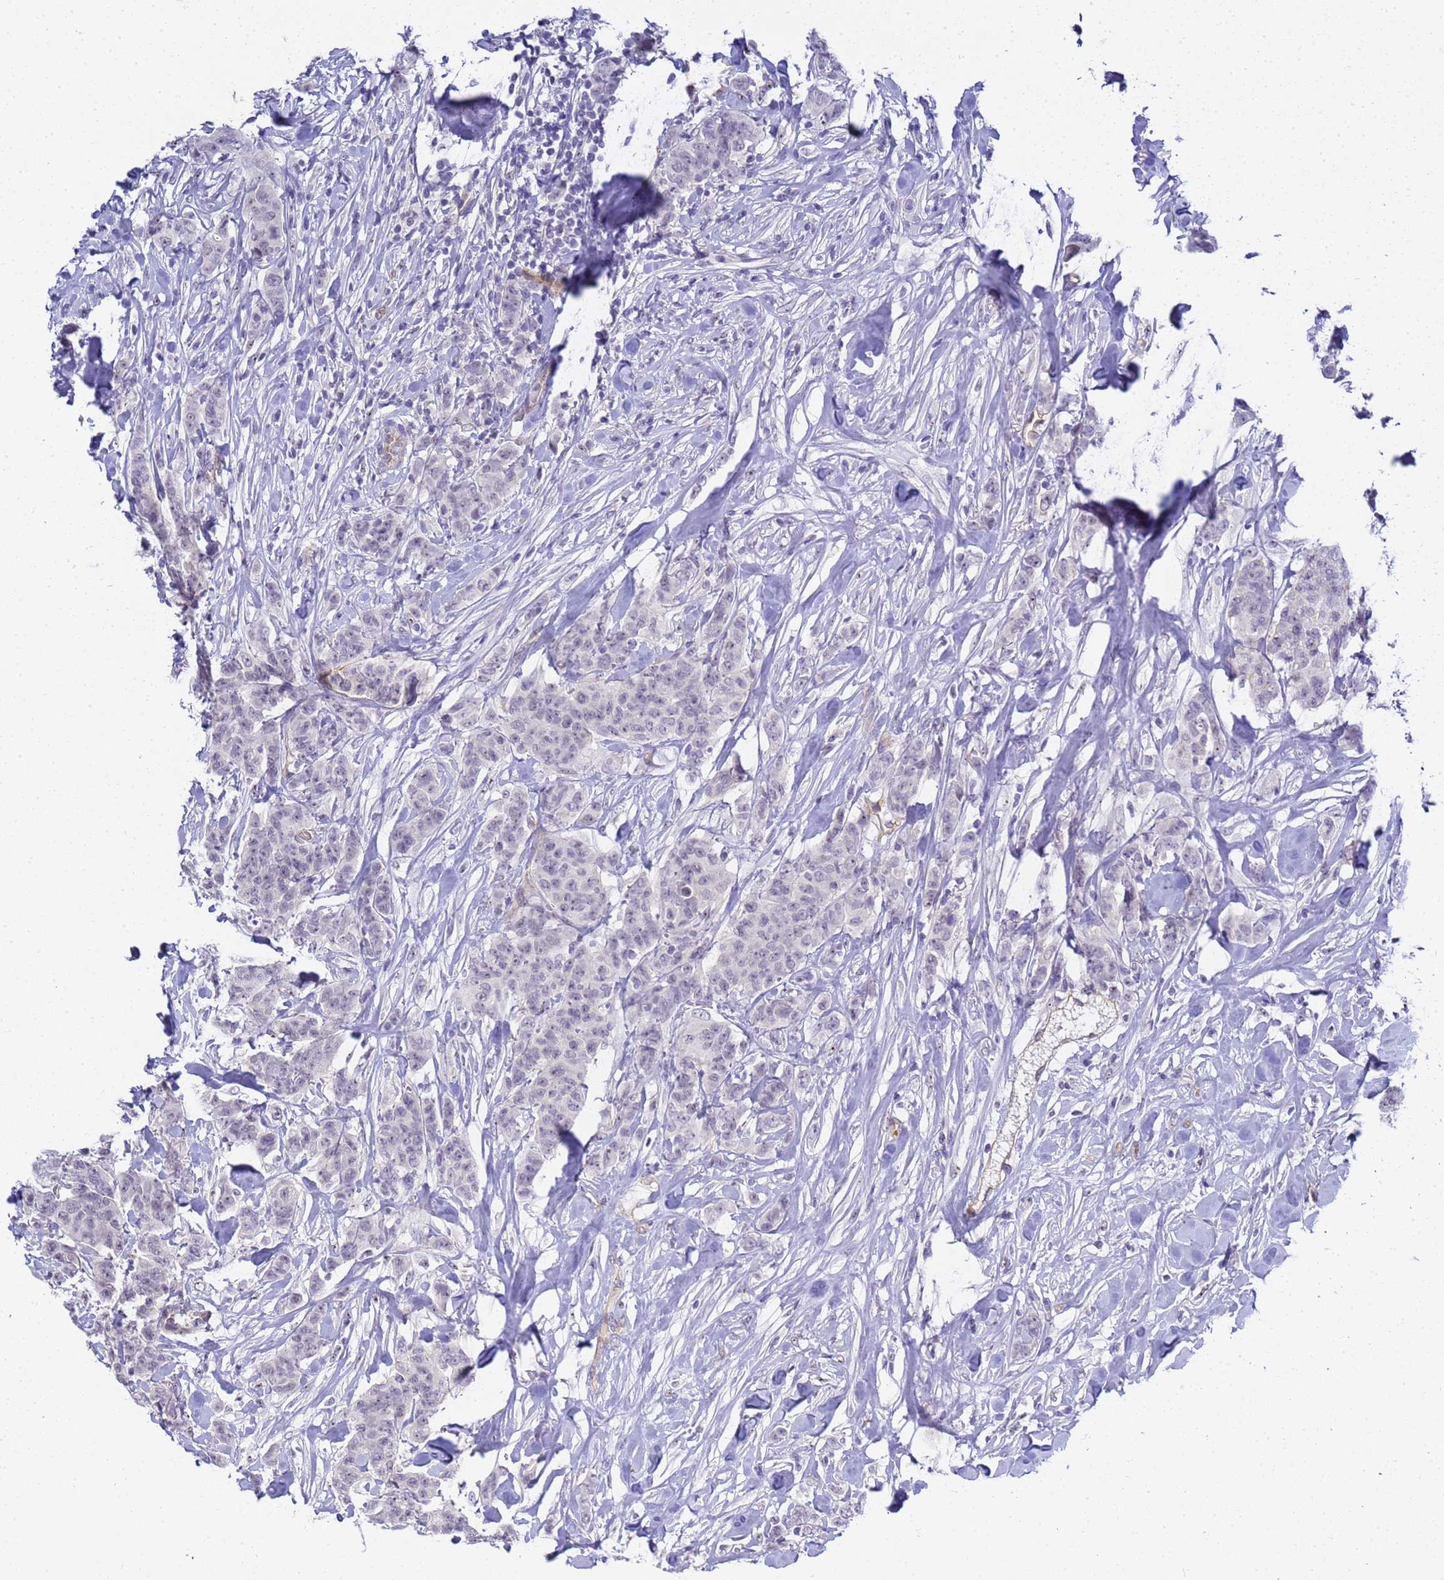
{"staining": {"intensity": "negative", "quantity": "none", "location": "none"}, "tissue": "breast cancer", "cell_type": "Tumor cells", "image_type": "cancer", "snomed": [{"axis": "morphology", "description": "Duct carcinoma"}, {"axis": "topography", "description": "Breast"}], "caption": "Tumor cells show no significant protein expression in breast cancer.", "gene": "GON4L", "patient": {"sex": "female", "age": 40}}